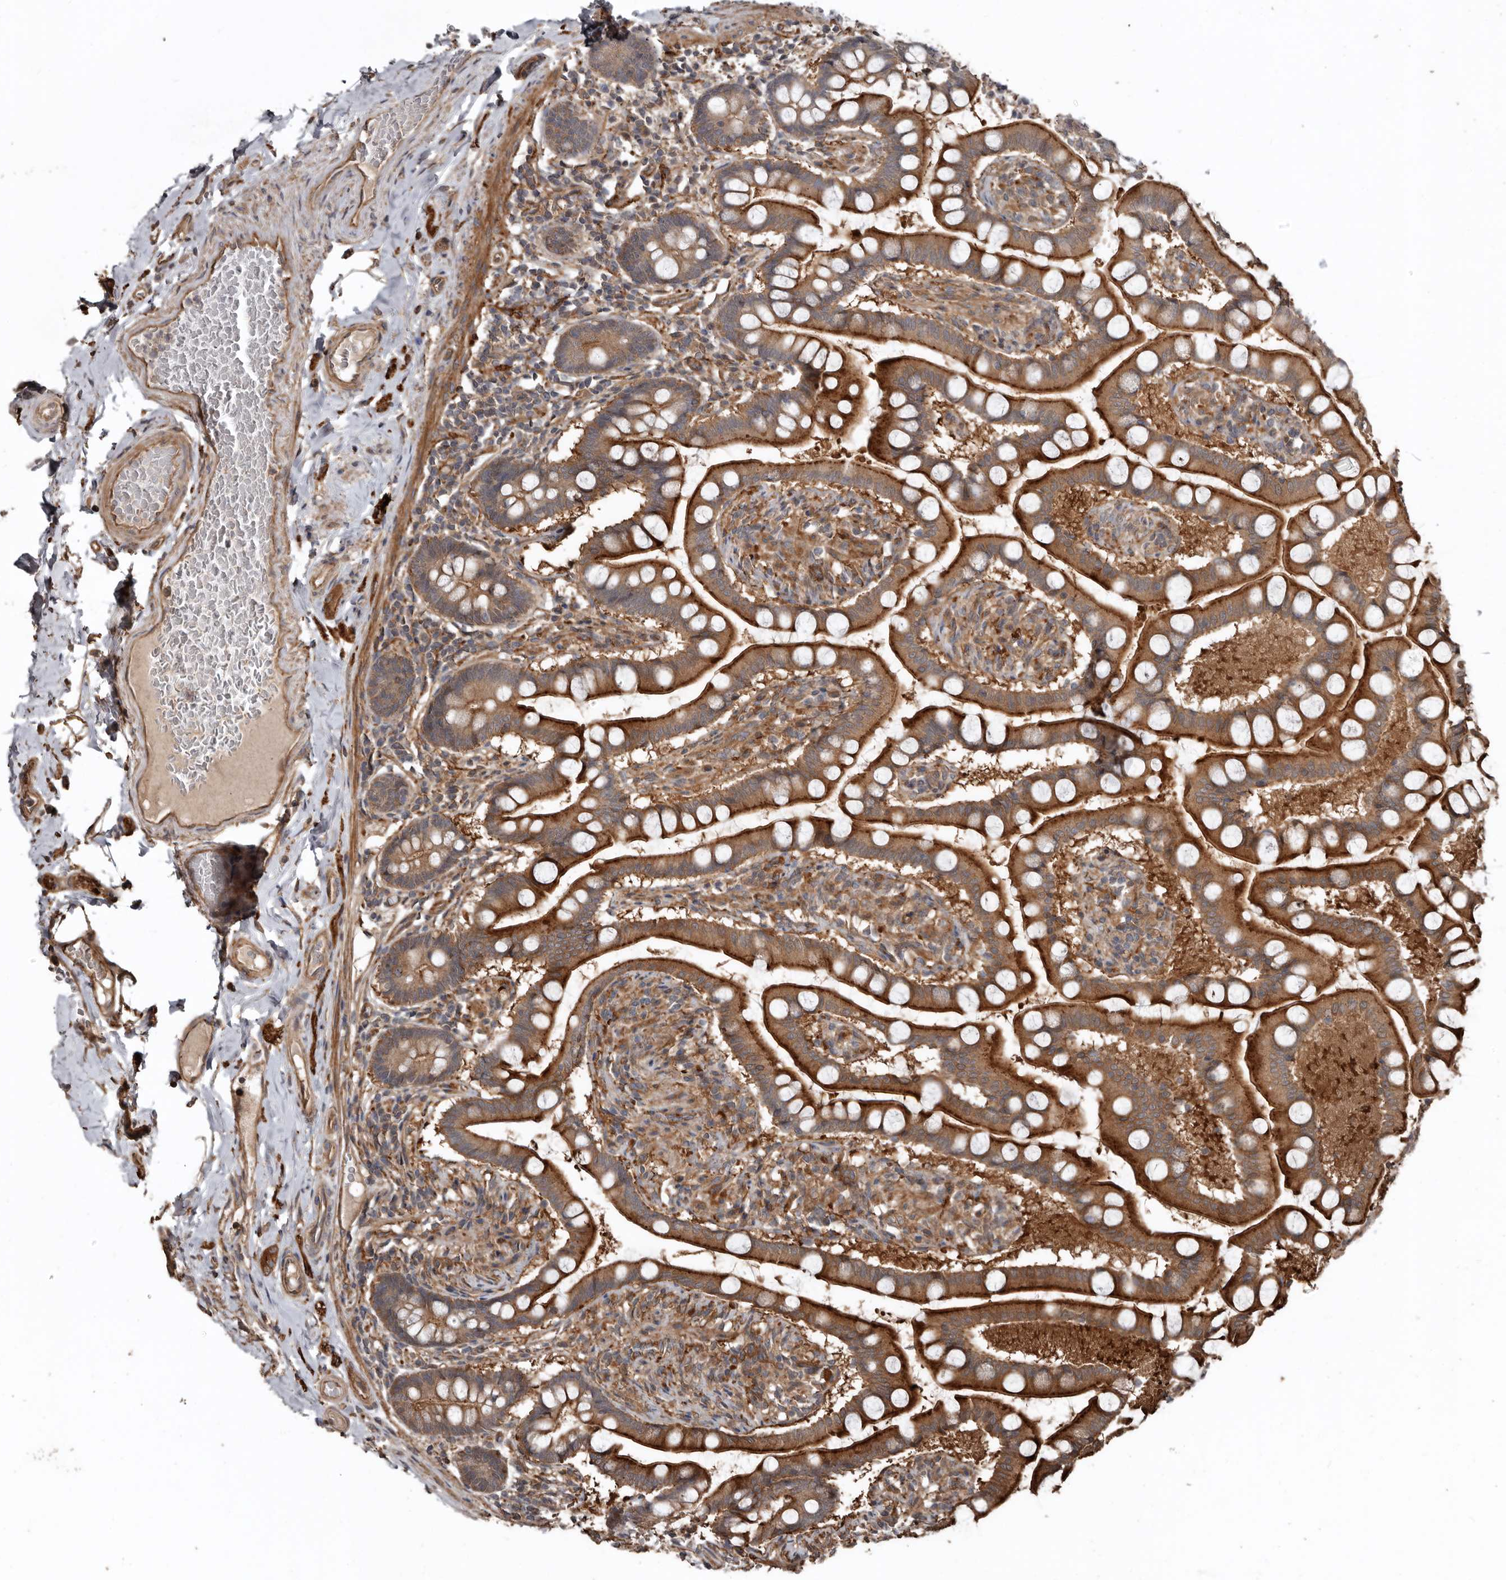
{"staining": {"intensity": "strong", "quantity": ">75%", "location": "cytoplasmic/membranous"}, "tissue": "small intestine", "cell_type": "Glandular cells", "image_type": "normal", "snomed": [{"axis": "morphology", "description": "Normal tissue, NOS"}, {"axis": "topography", "description": "Small intestine"}], "caption": "Brown immunohistochemical staining in unremarkable human small intestine demonstrates strong cytoplasmic/membranous positivity in about >75% of glandular cells. Ihc stains the protein in brown and the nuclei are stained blue.", "gene": "EXOC3L1", "patient": {"sex": "male", "age": 41}}